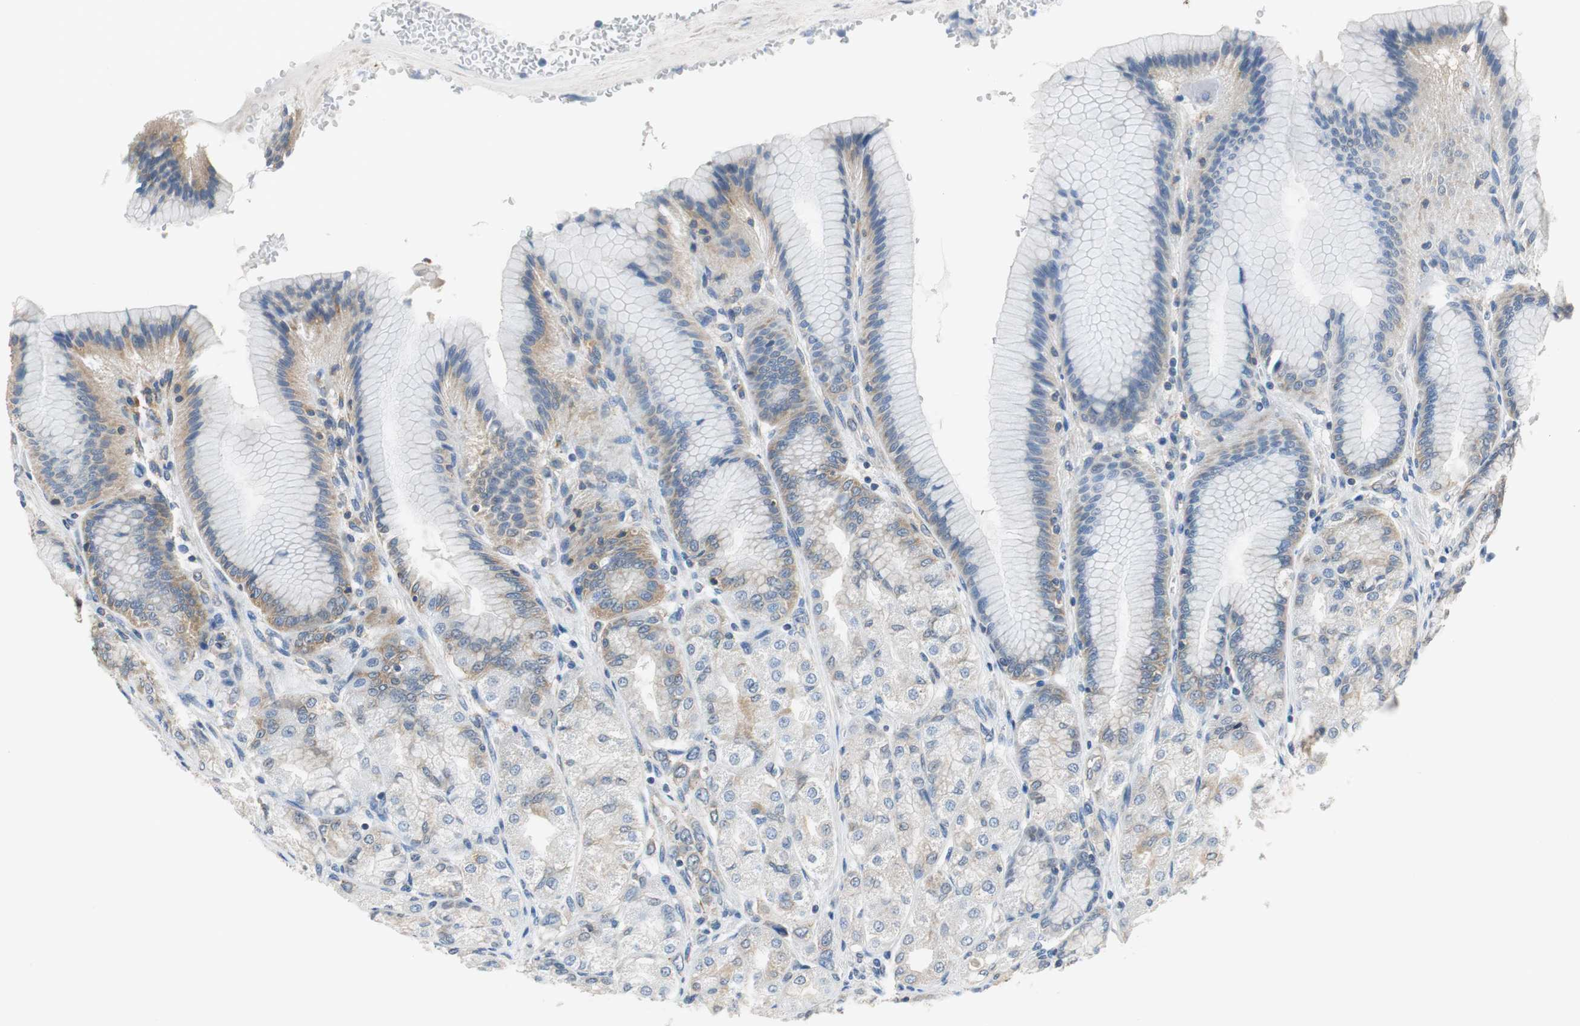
{"staining": {"intensity": "moderate", "quantity": "25%-75%", "location": "cytoplasmic/membranous"}, "tissue": "stomach", "cell_type": "Glandular cells", "image_type": "normal", "snomed": [{"axis": "morphology", "description": "Normal tissue, NOS"}, {"axis": "morphology", "description": "Adenocarcinoma, NOS"}, {"axis": "topography", "description": "Stomach"}, {"axis": "topography", "description": "Stomach, lower"}], "caption": "Stomach was stained to show a protein in brown. There is medium levels of moderate cytoplasmic/membranous expression in about 25%-75% of glandular cells.", "gene": "CNOT3", "patient": {"sex": "female", "age": 65}}